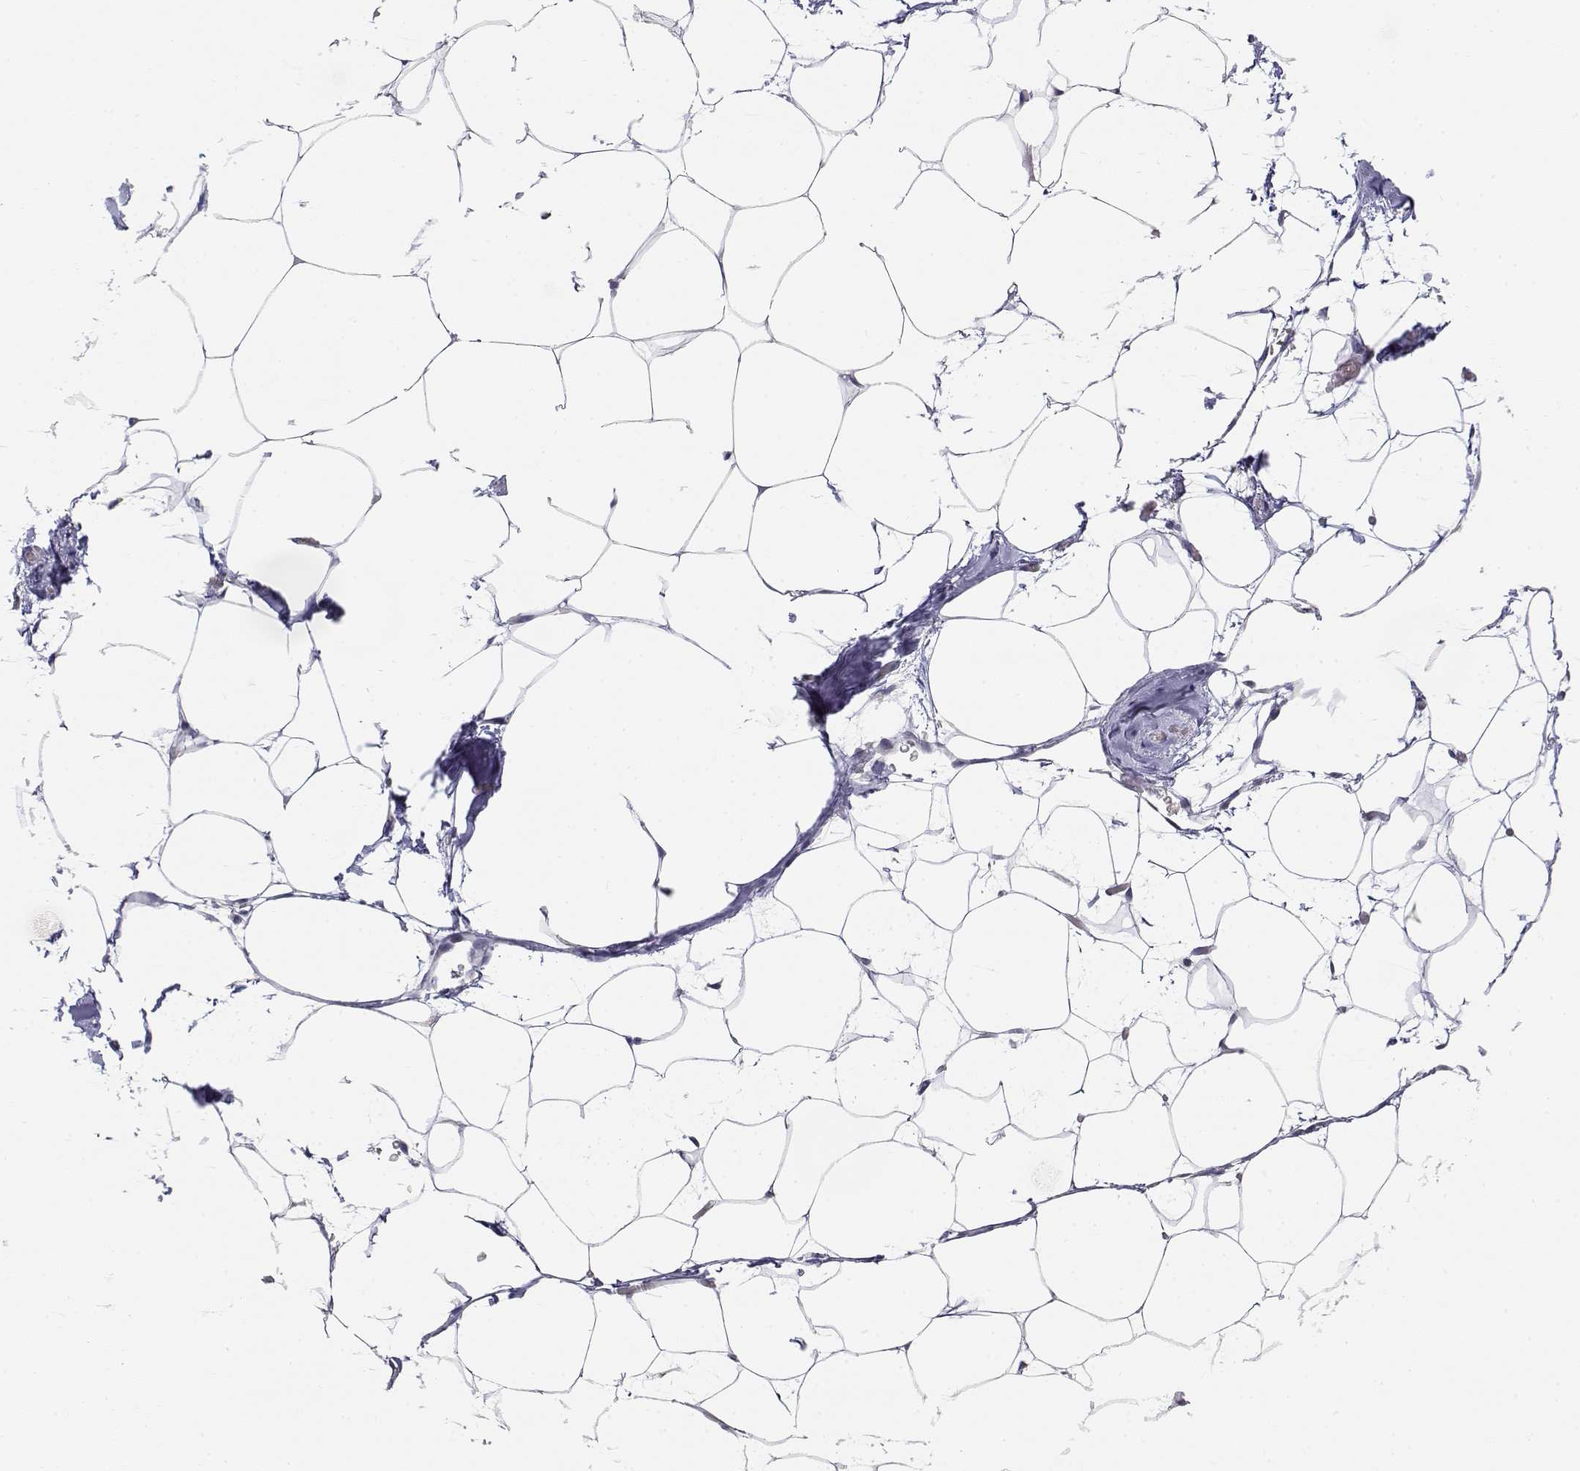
{"staining": {"intensity": "negative", "quantity": "none", "location": "none"}, "tissue": "adipose tissue", "cell_type": "Adipocytes", "image_type": "normal", "snomed": [{"axis": "morphology", "description": "Normal tissue, NOS"}, {"axis": "topography", "description": "Adipose tissue"}], "caption": "This is an immunohistochemistry micrograph of normal adipose tissue. There is no positivity in adipocytes.", "gene": "ADA", "patient": {"sex": "male", "age": 57}}